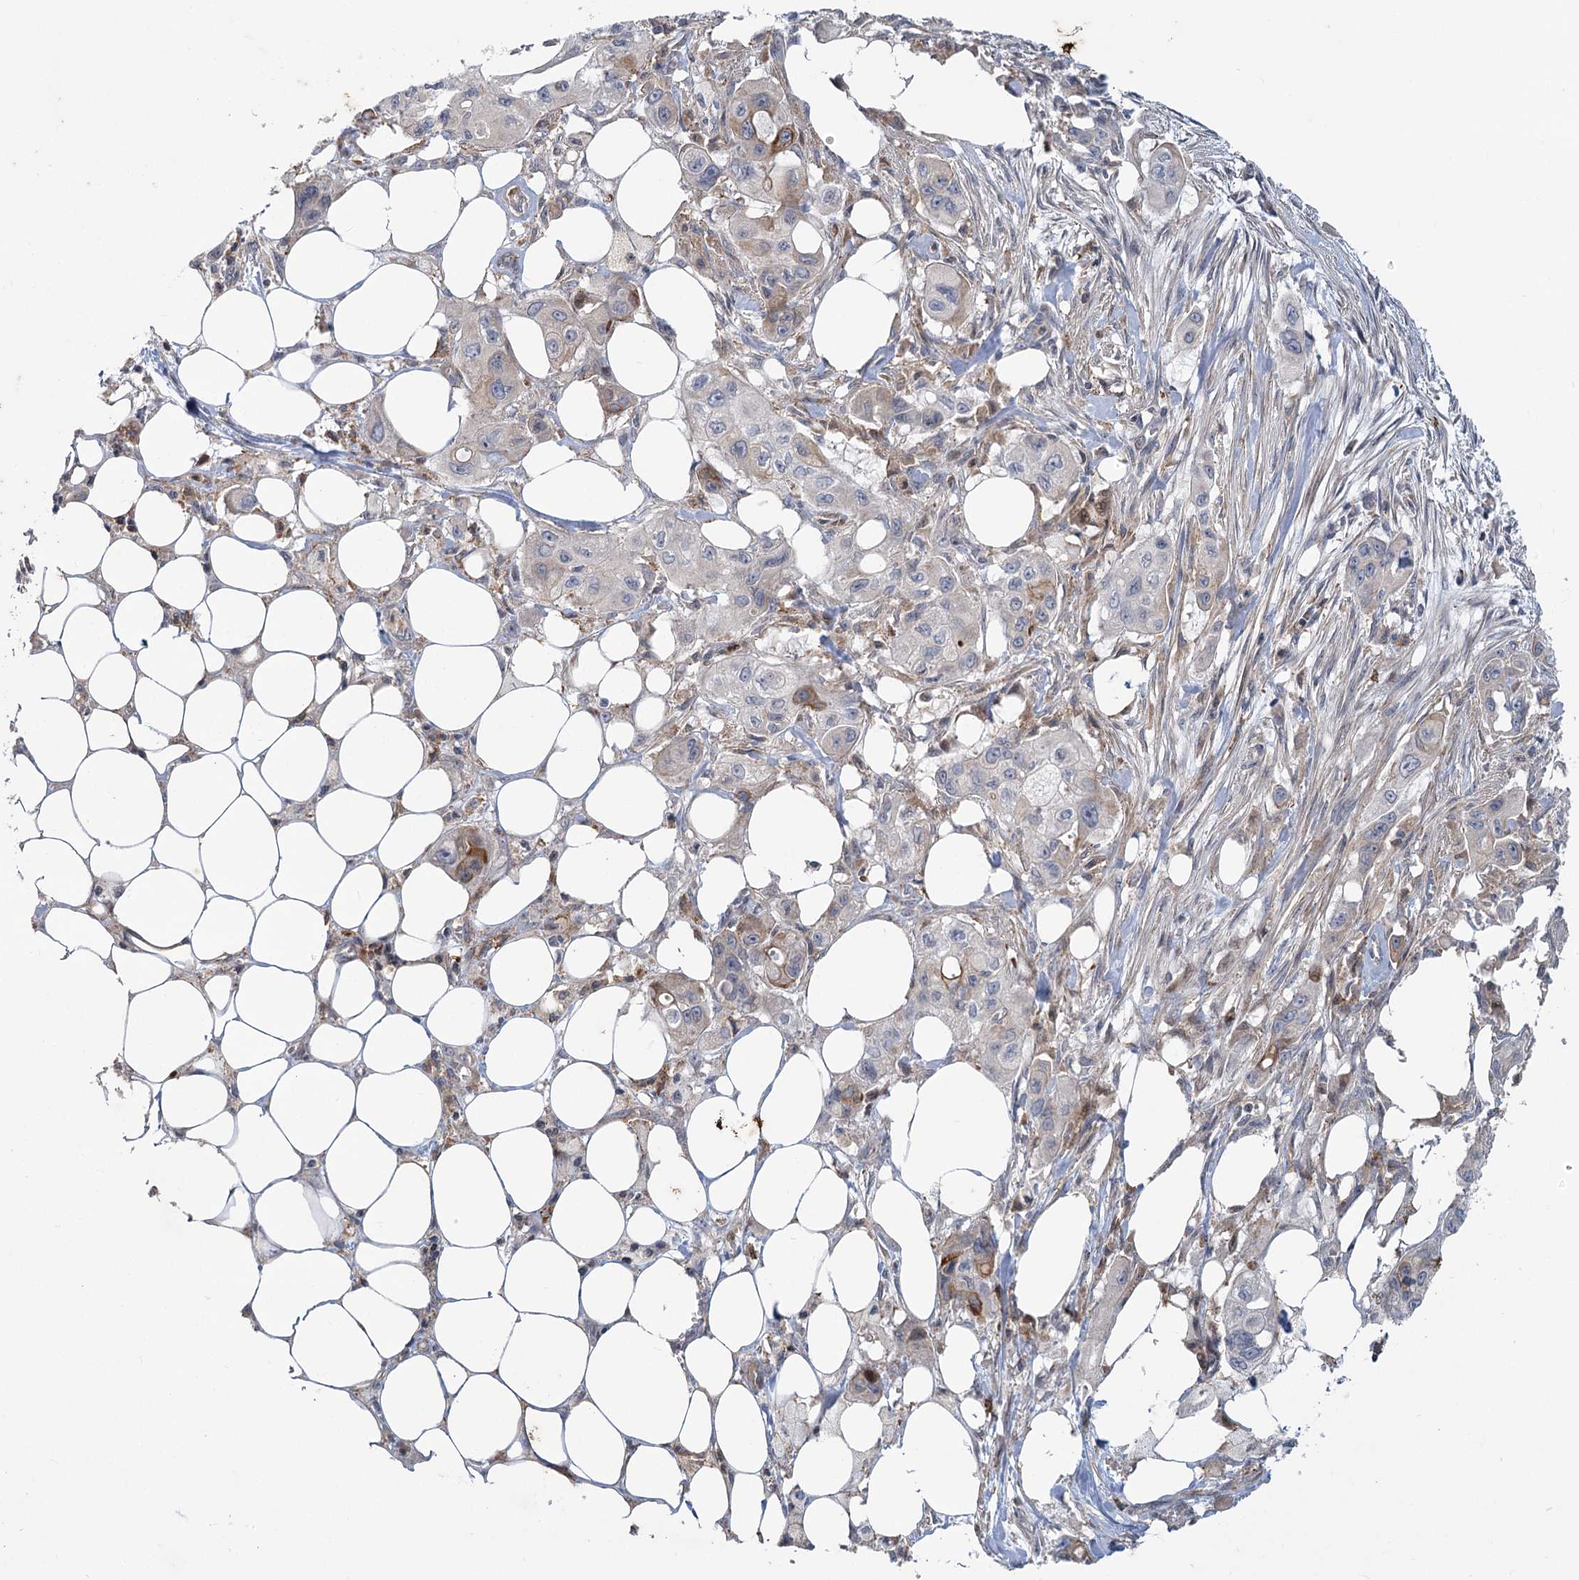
{"staining": {"intensity": "strong", "quantity": "<25%", "location": "cytoplasmic/membranous"}, "tissue": "pancreatic cancer", "cell_type": "Tumor cells", "image_type": "cancer", "snomed": [{"axis": "morphology", "description": "Adenocarcinoma, NOS"}, {"axis": "topography", "description": "Pancreas"}], "caption": "A brown stain labels strong cytoplasmic/membranous staining of a protein in pancreatic cancer (adenocarcinoma) tumor cells.", "gene": "MTG1", "patient": {"sex": "male", "age": 75}}